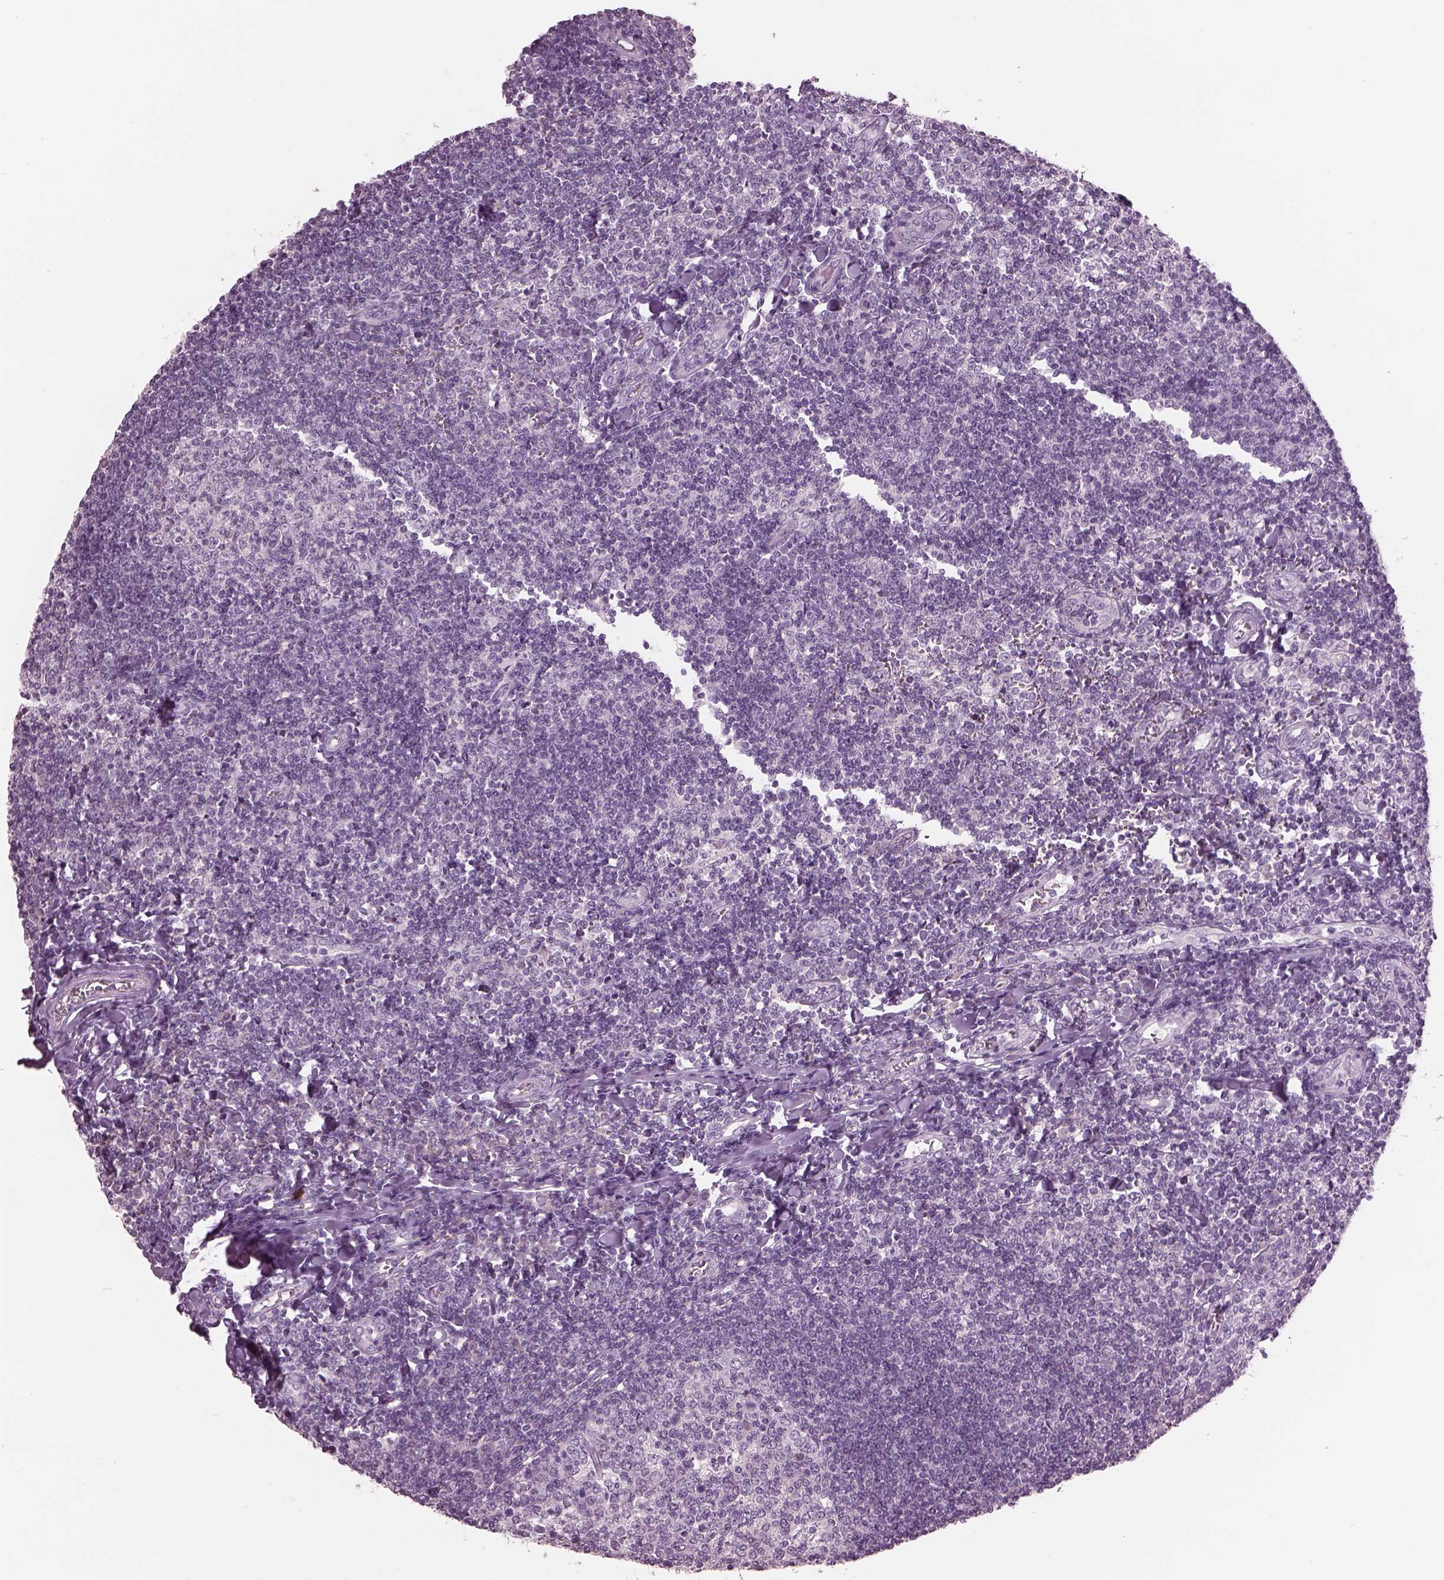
{"staining": {"intensity": "negative", "quantity": "none", "location": "none"}, "tissue": "tonsil", "cell_type": "Germinal center cells", "image_type": "normal", "snomed": [{"axis": "morphology", "description": "Normal tissue, NOS"}, {"axis": "topography", "description": "Tonsil"}], "caption": "Protein analysis of normal tonsil demonstrates no significant positivity in germinal center cells. Nuclei are stained in blue.", "gene": "PACRG", "patient": {"sex": "female", "age": 12}}